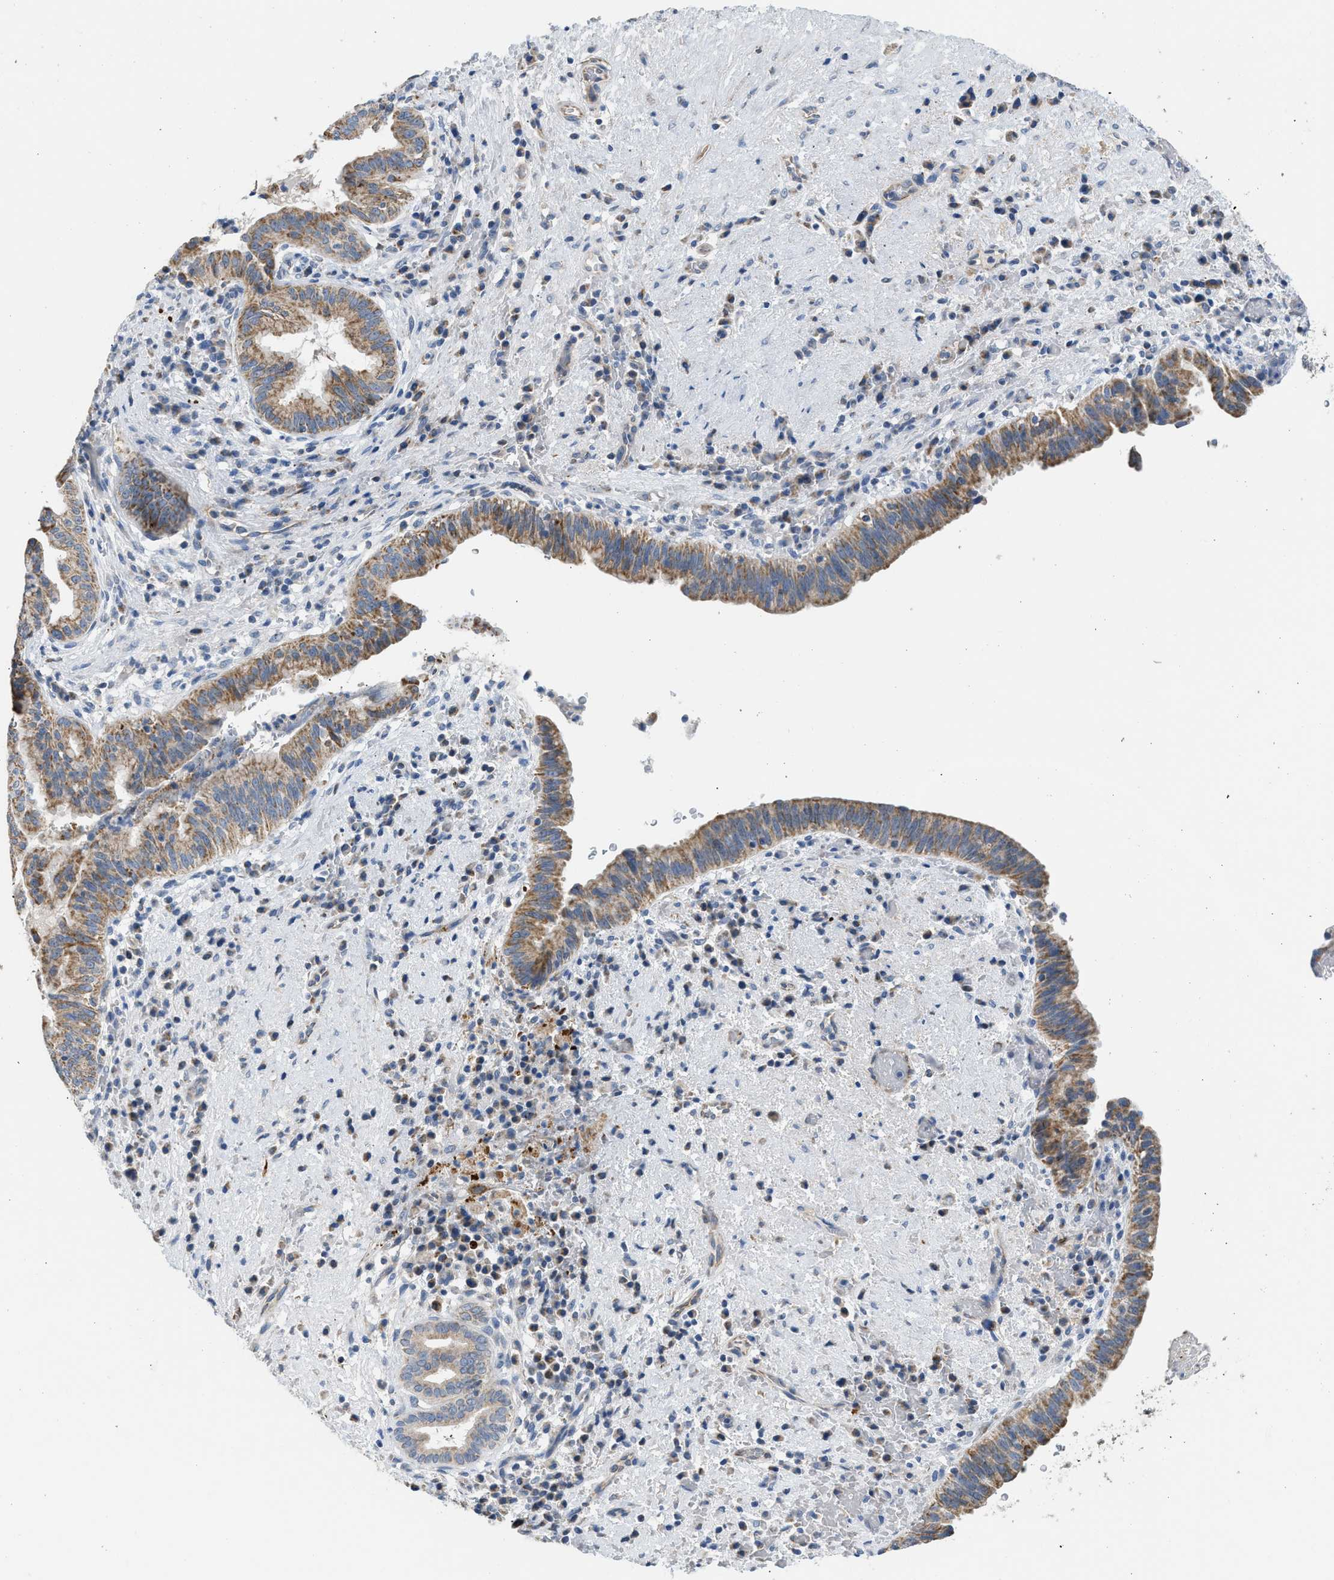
{"staining": {"intensity": "moderate", "quantity": "25%-75%", "location": "cytoplasmic/membranous"}, "tissue": "liver cancer", "cell_type": "Tumor cells", "image_type": "cancer", "snomed": [{"axis": "morphology", "description": "Cholangiocarcinoma"}, {"axis": "topography", "description": "Liver"}], "caption": "Immunohistochemical staining of human liver cancer (cholangiocarcinoma) exhibits medium levels of moderate cytoplasmic/membranous protein staining in approximately 25%-75% of tumor cells.", "gene": "GOT2", "patient": {"sex": "female", "age": 38}}